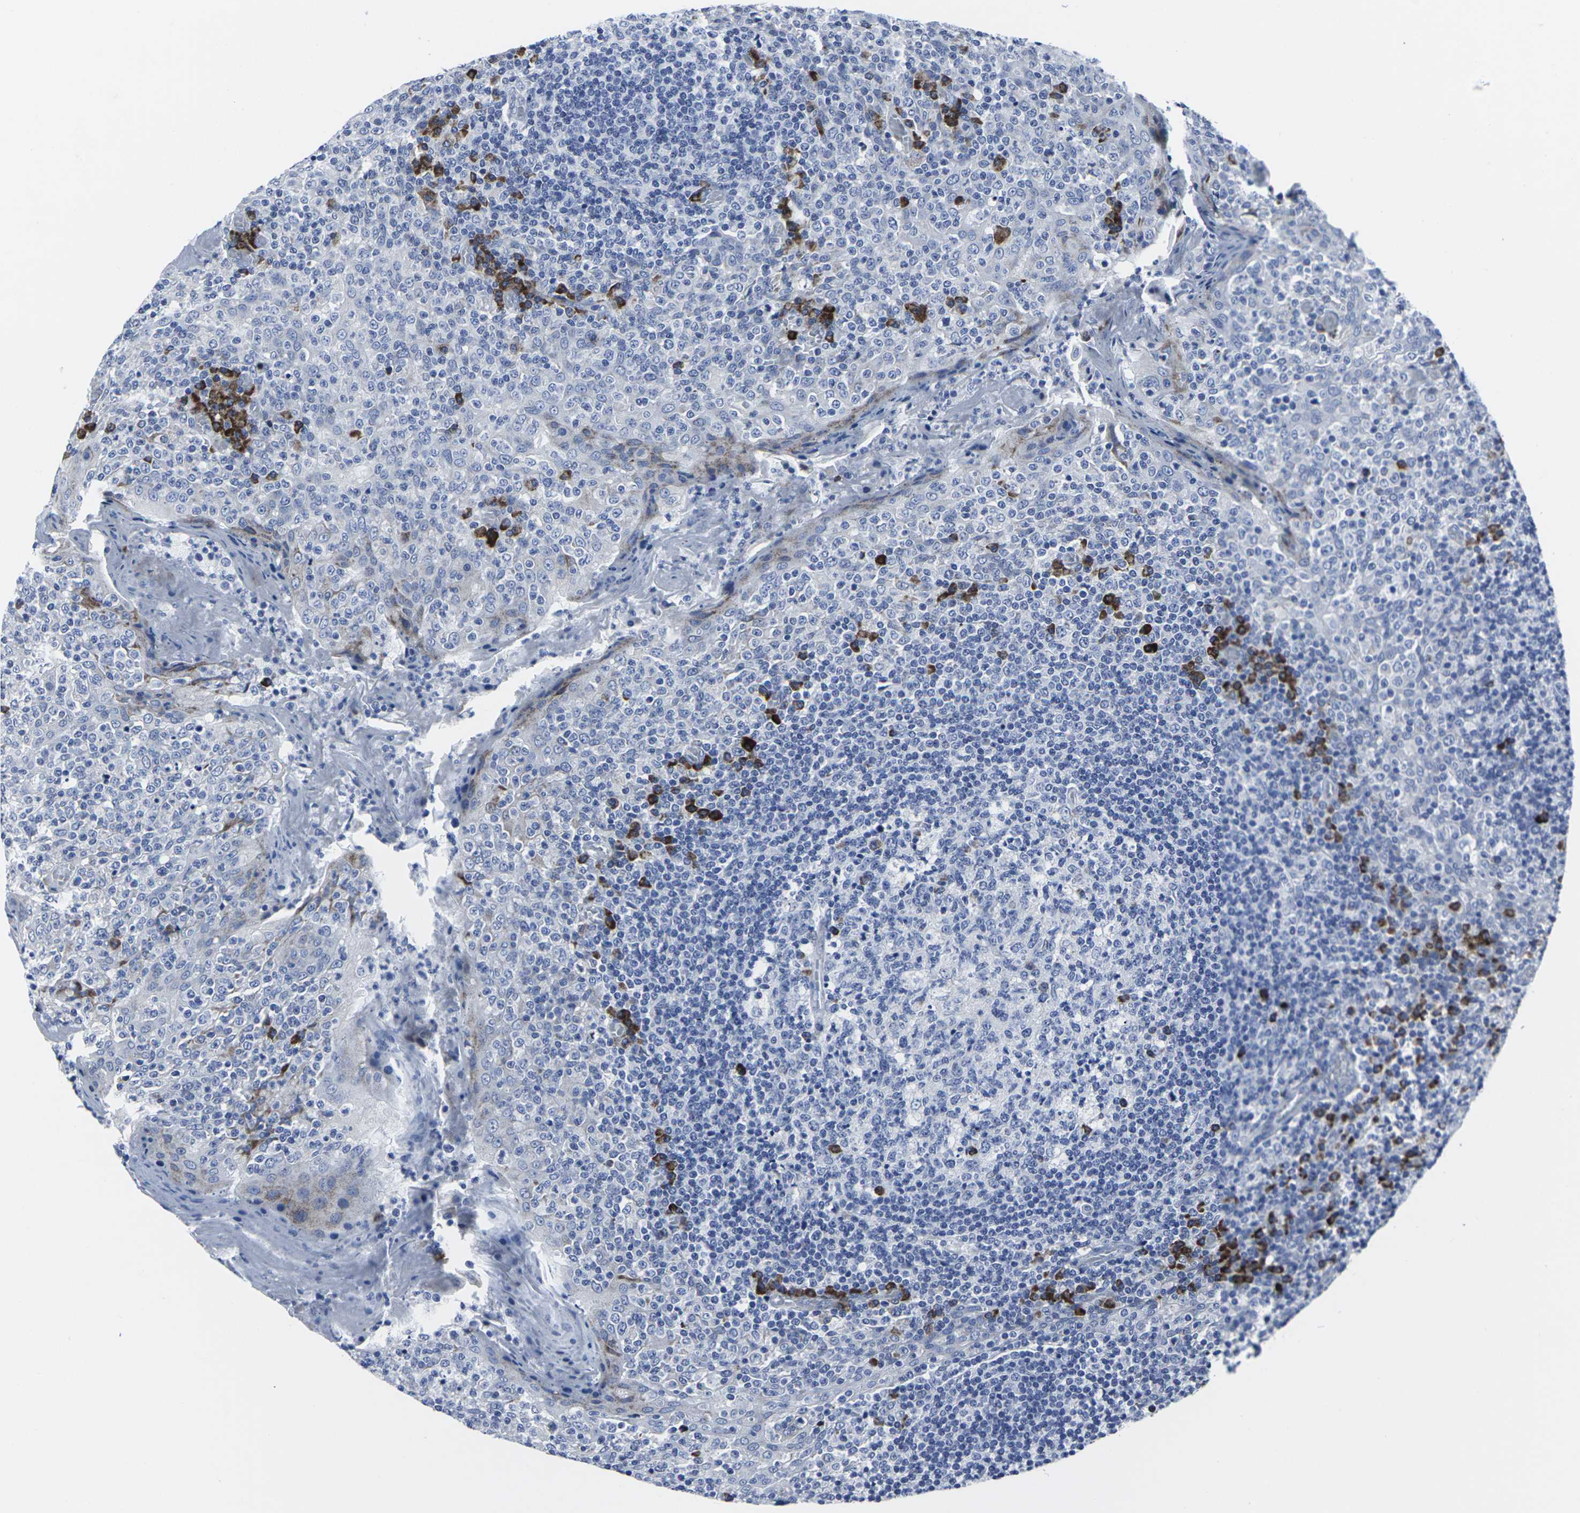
{"staining": {"intensity": "strong", "quantity": "<25%", "location": "cytoplasmic/membranous"}, "tissue": "tonsil", "cell_type": "Germinal center cells", "image_type": "normal", "snomed": [{"axis": "morphology", "description": "Normal tissue, NOS"}, {"axis": "topography", "description": "Tonsil"}], "caption": "This histopathology image exhibits IHC staining of benign human tonsil, with medium strong cytoplasmic/membranous expression in about <25% of germinal center cells.", "gene": "RPN1", "patient": {"sex": "female", "age": 19}}